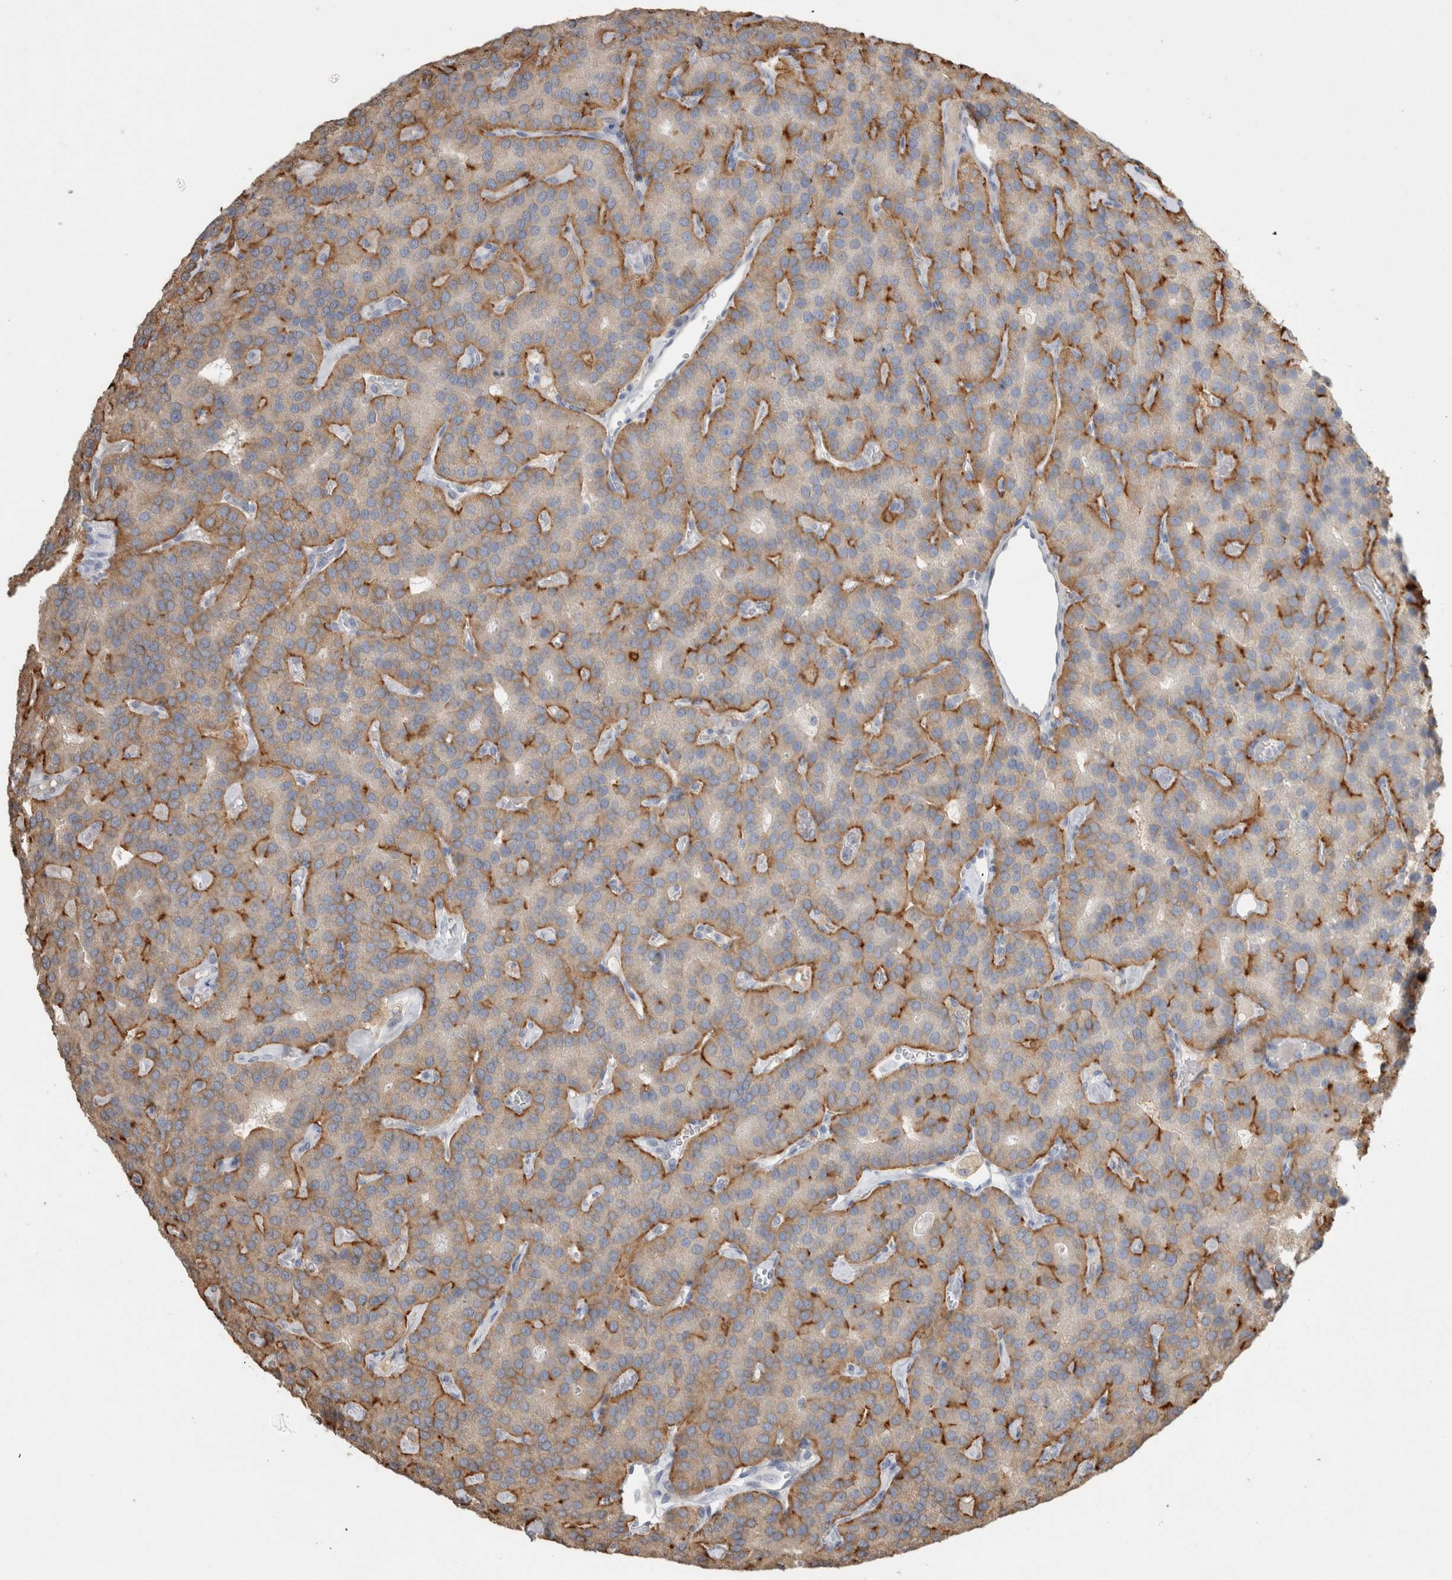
{"staining": {"intensity": "moderate", "quantity": "25%-75%", "location": "cytoplasmic/membranous"}, "tissue": "parathyroid gland", "cell_type": "Glandular cells", "image_type": "normal", "snomed": [{"axis": "morphology", "description": "Normal tissue, NOS"}, {"axis": "morphology", "description": "Adenoma, NOS"}, {"axis": "topography", "description": "Parathyroid gland"}], "caption": "IHC histopathology image of normal parathyroid gland: human parathyroid gland stained using immunohistochemistry (IHC) exhibits medium levels of moderate protein expression localized specifically in the cytoplasmic/membranous of glandular cells, appearing as a cytoplasmic/membranous brown color.", "gene": "NAALADL2", "patient": {"sex": "female", "age": 86}}